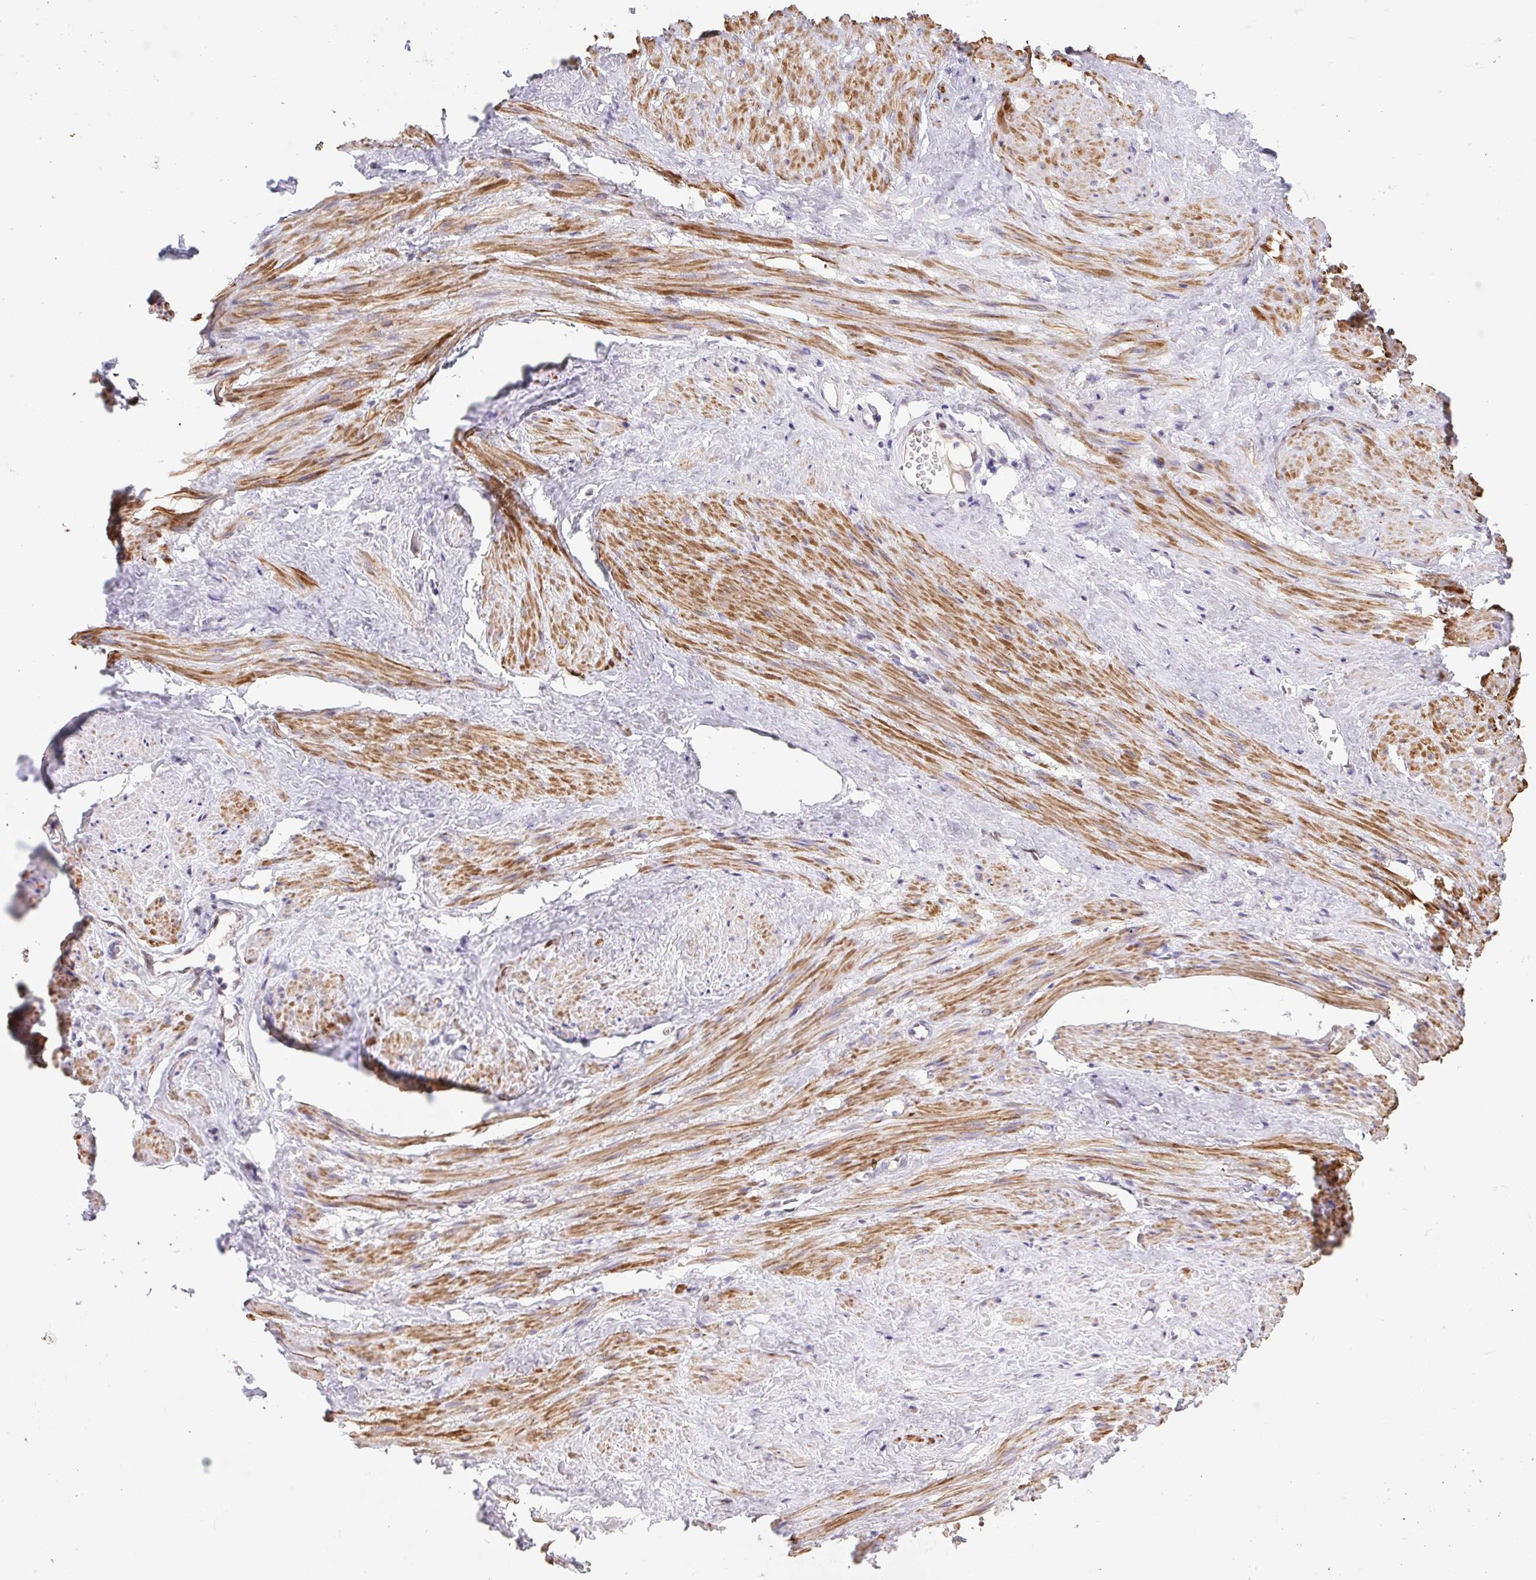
{"staining": {"intensity": "weak", "quantity": "<25%", "location": "cytoplasmic/membranous"}, "tissue": "adipose tissue", "cell_type": "Adipocytes", "image_type": "normal", "snomed": [{"axis": "morphology", "description": "Normal tissue, NOS"}, {"axis": "topography", "description": "Prostate"}, {"axis": "topography", "description": "Peripheral nerve tissue"}], "caption": "Protein analysis of unremarkable adipose tissue exhibits no significant expression in adipocytes.", "gene": "ERG", "patient": {"sex": "male", "age": 55}}